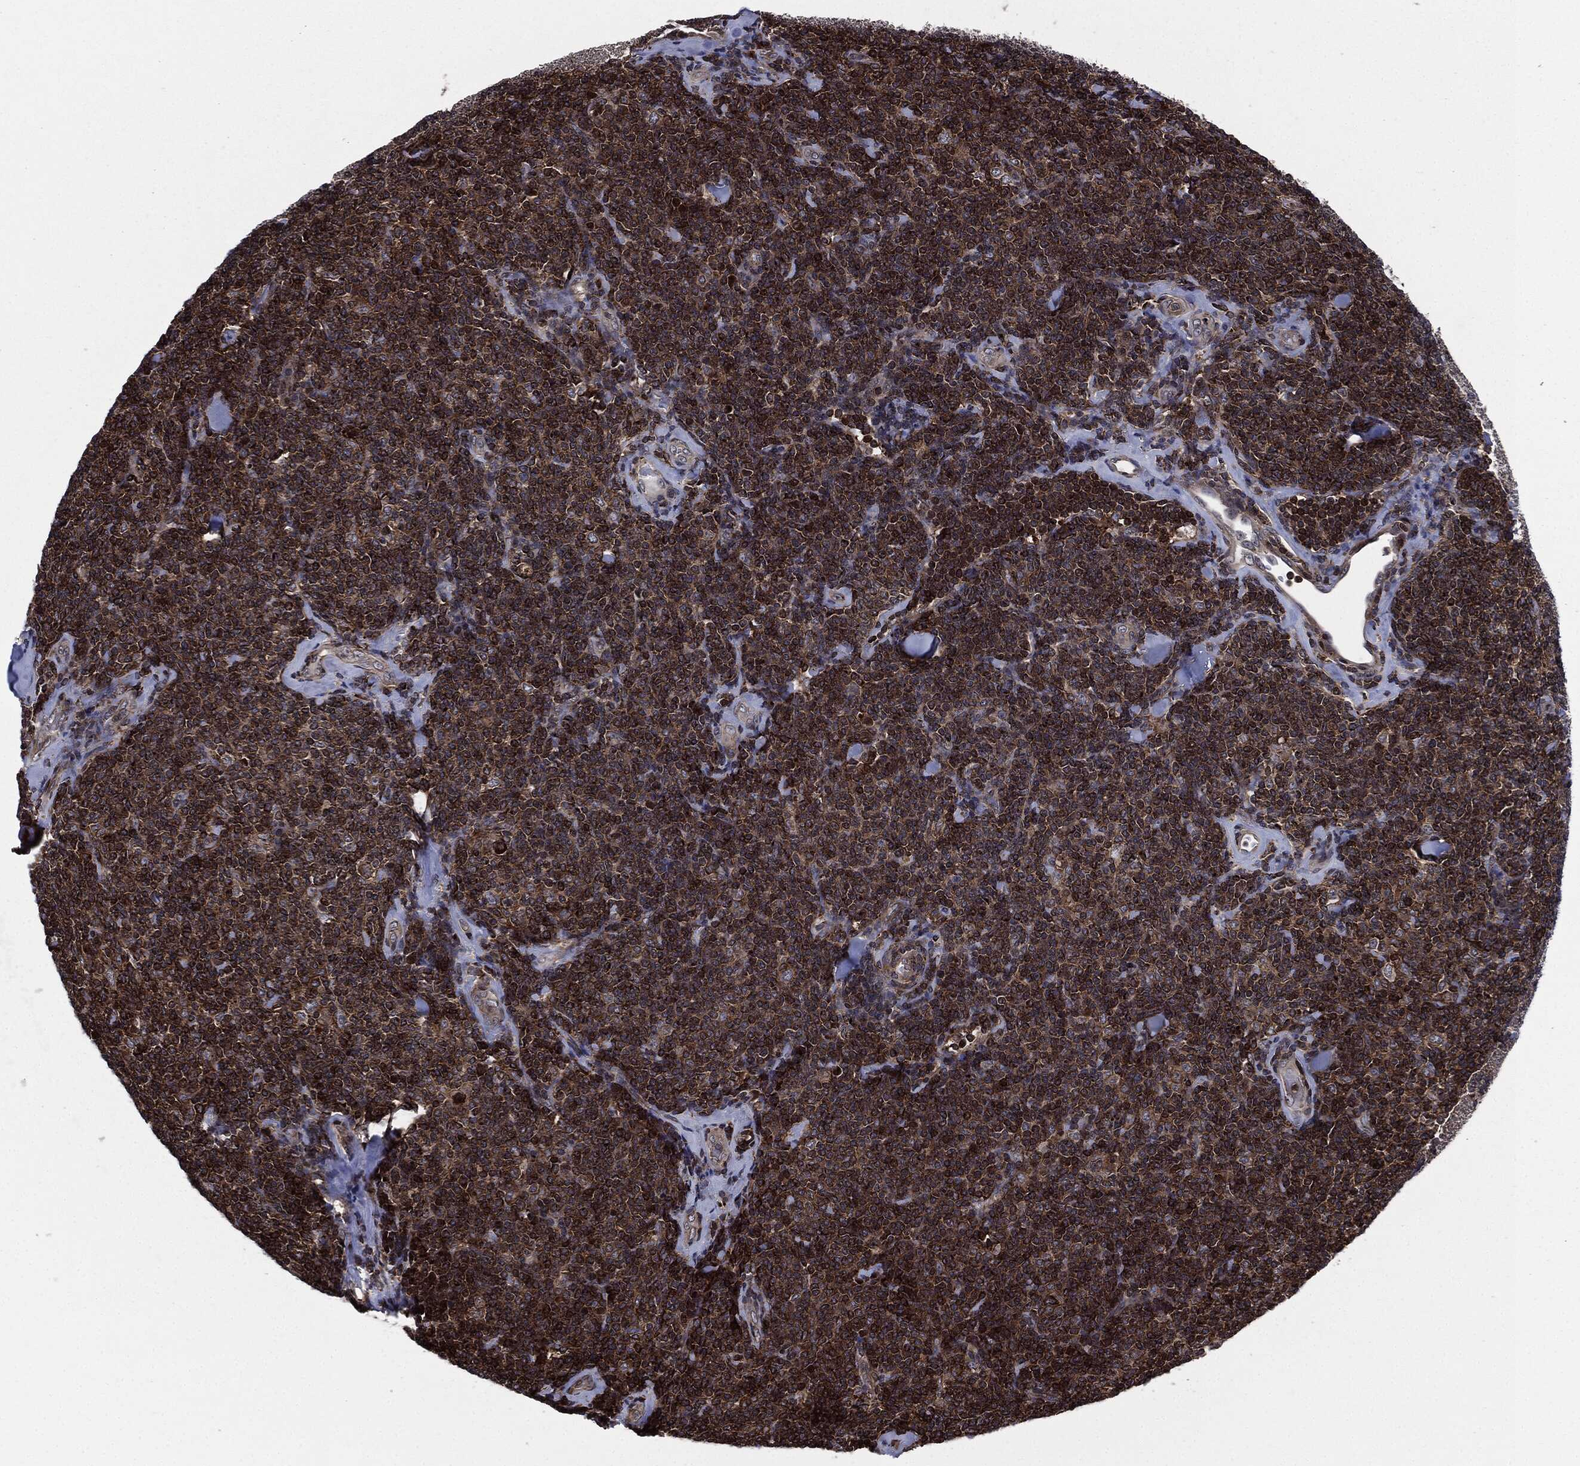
{"staining": {"intensity": "strong", "quantity": ">75%", "location": "cytoplasmic/membranous"}, "tissue": "lymphoma", "cell_type": "Tumor cells", "image_type": "cancer", "snomed": [{"axis": "morphology", "description": "Malignant lymphoma, non-Hodgkin's type, Low grade"}, {"axis": "topography", "description": "Lymph node"}], "caption": "There is high levels of strong cytoplasmic/membranous positivity in tumor cells of low-grade malignant lymphoma, non-Hodgkin's type, as demonstrated by immunohistochemical staining (brown color).", "gene": "UBR1", "patient": {"sex": "female", "age": 56}}